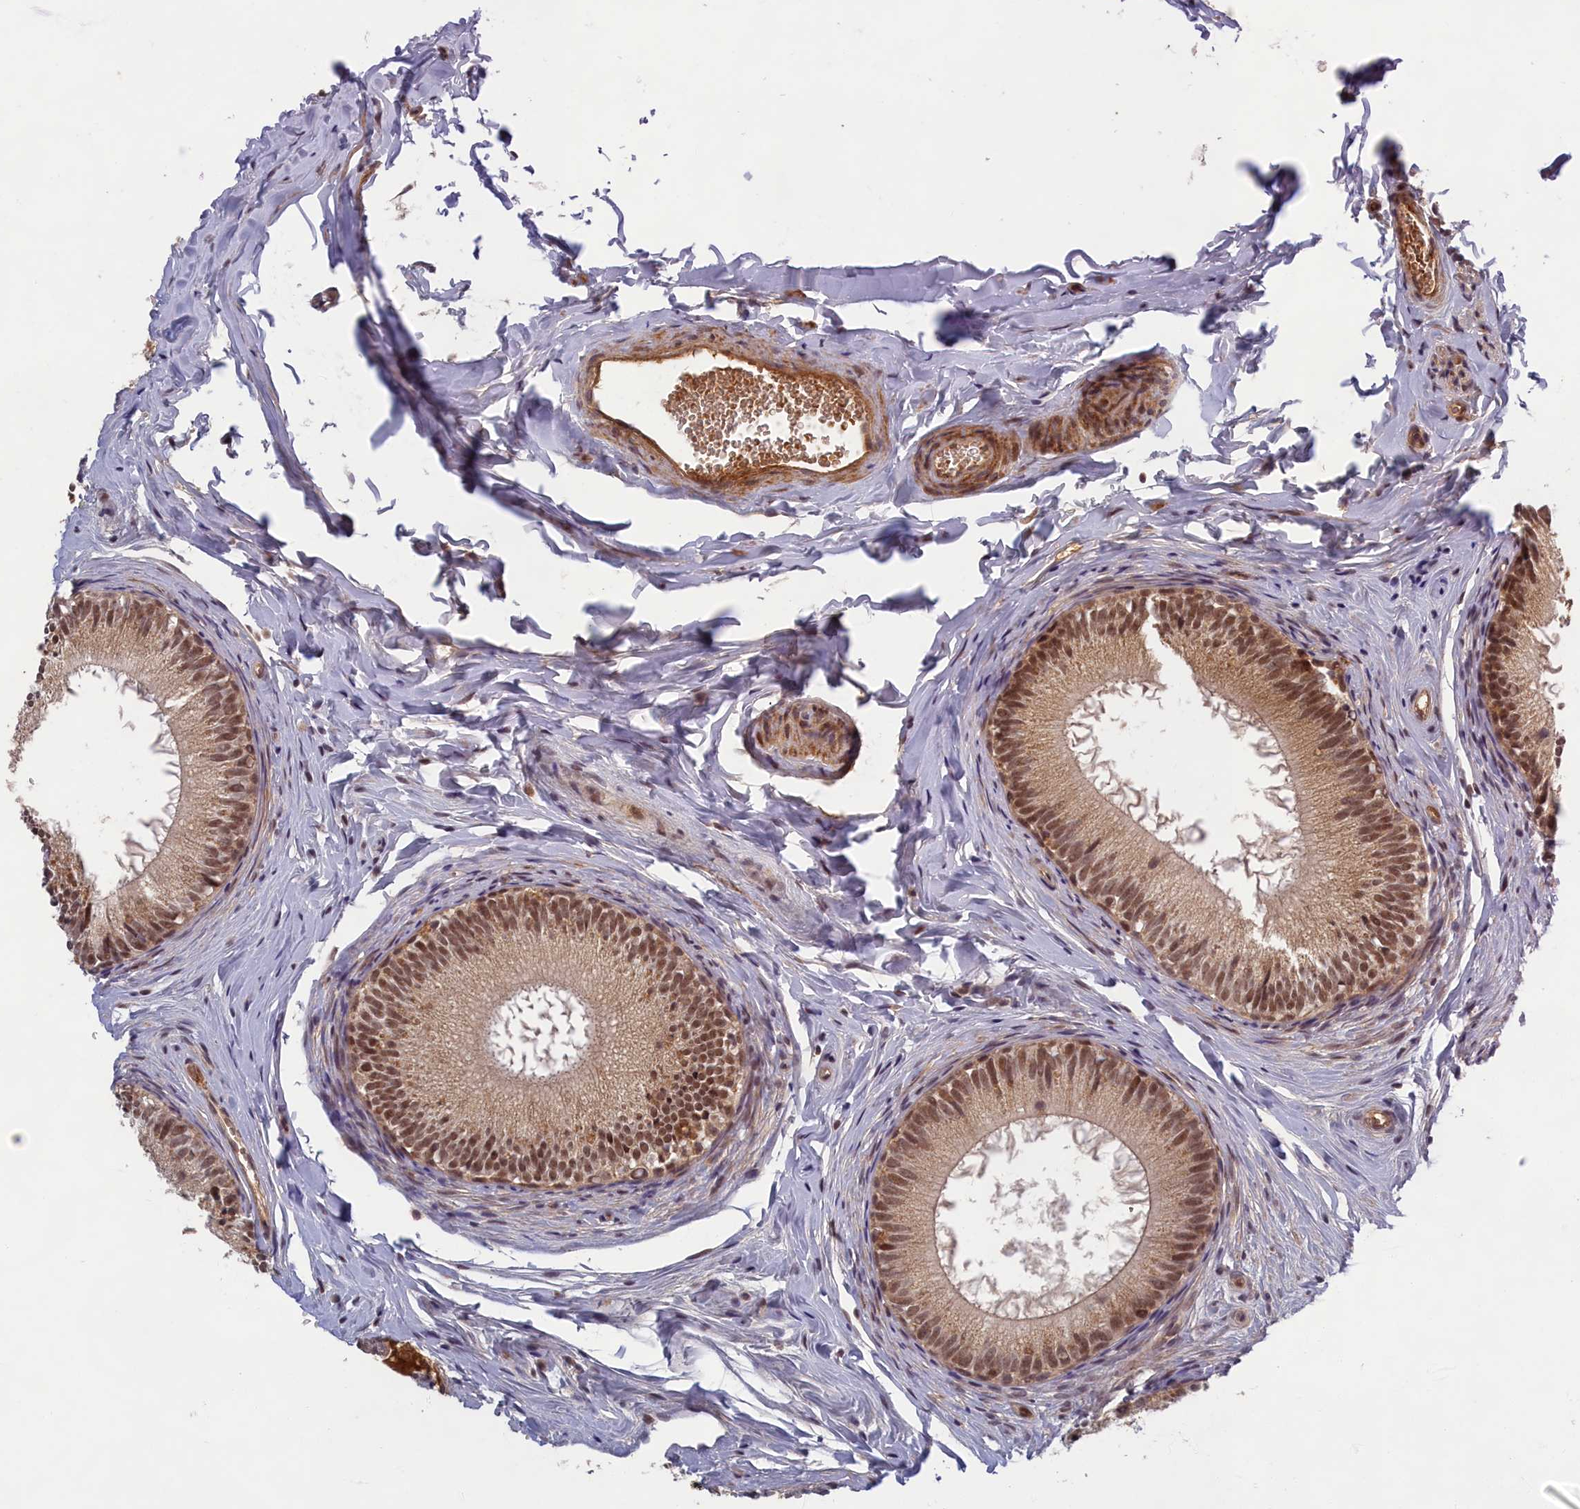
{"staining": {"intensity": "moderate", "quantity": ">75%", "location": "cytoplasmic/membranous,nuclear"}, "tissue": "epididymis", "cell_type": "Glandular cells", "image_type": "normal", "snomed": [{"axis": "morphology", "description": "Normal tissue, NOS"}, {"axis": "topography", "description": "Epididymis"}], "caption": "Epididymis stained with DAB (3,3'-diaminobenzidine) immunohistochemistry reveals medium levels of moderate cytoplasmic/membranous,nuclear expression in approximately >75% of glandular cells. (Stains: DAB in brown, nuclei in blue, Microscopy: brightfield microscopy at high magnification).", "gene": "EARS2", "patient": {"sex": "male", "age": 34}}